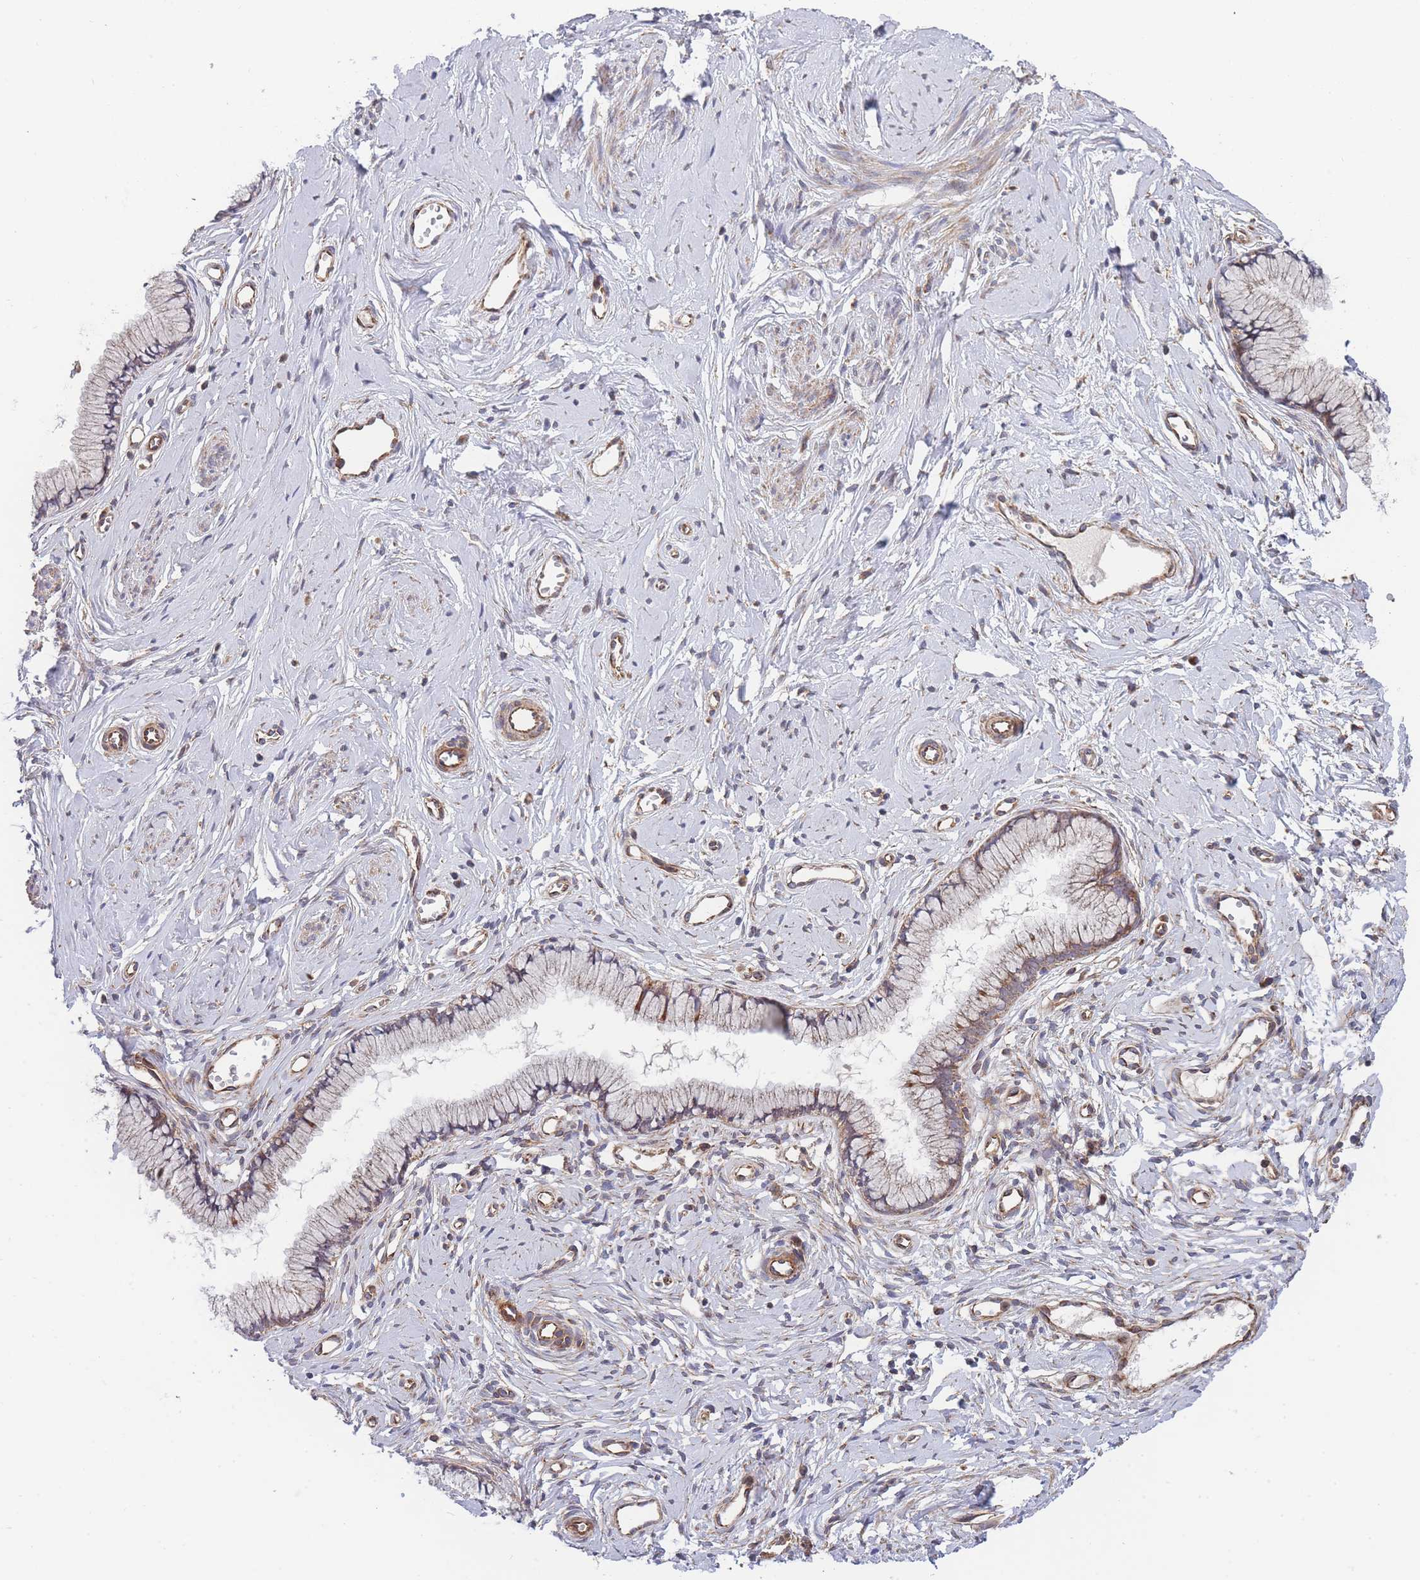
{"staining": {"intensity": "weak", "quantity": ">75%", "location": "cytoplasmic/membranous"}, "tissue": "cervix", "cell_type": "Glandular cells", "image_type": "normal", "snomed": [{"axis": "morphology", "description": "Normal tissue, NOS"}, {"axis": "topography", "description": "Cervix"}], "caption": "A high-resolution image shows IHC staining of benign cervix, which exhibits weak cytoplasmic/membranous expression in about >75% of glandular cells. (DAB (3,3'-diaminobenzidine) IHC, brown staining for protein, blue staining for nuclei).", "gene": "MTRES1", "patient": {"sex": "female", "age": 40}}